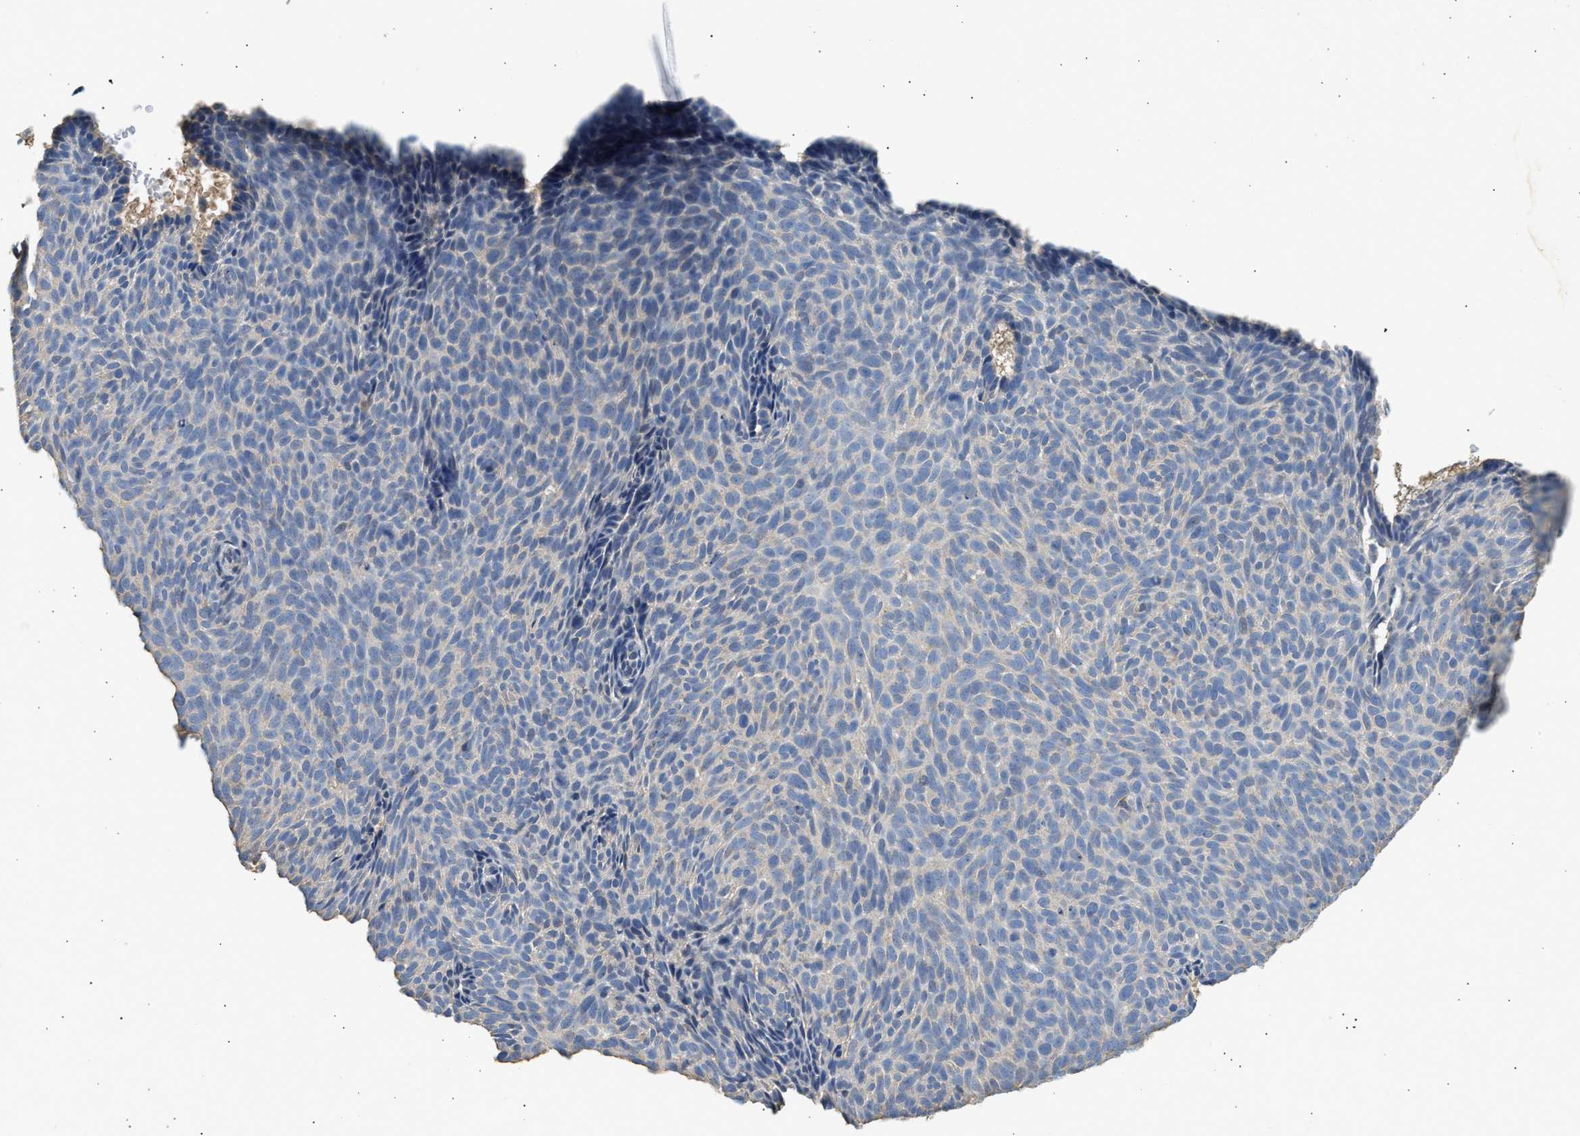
{"staining": {"intensity": "negative", "quantity": "none", "location": "none"}, "tissue": "skin cancer", "cell_type": "Tumor cells", "image_type": "cancer", "snomed": [{"axis": "morphology", "description": "Basal cell carcinoma"}, {"axis": "topography", "description": "Skin"}], "caption": "DAB (3,3'-diaminobenzidine) immunohistochemical staining of human basal cell carcinoma (skin) reveals no significant positivity in tumor cells. (Brightfield microscopy of DAB immunohistochemistry (IHC) at high magnification).", "gene": "WDR31", "patient": {"sex": "male", "age": 61}}